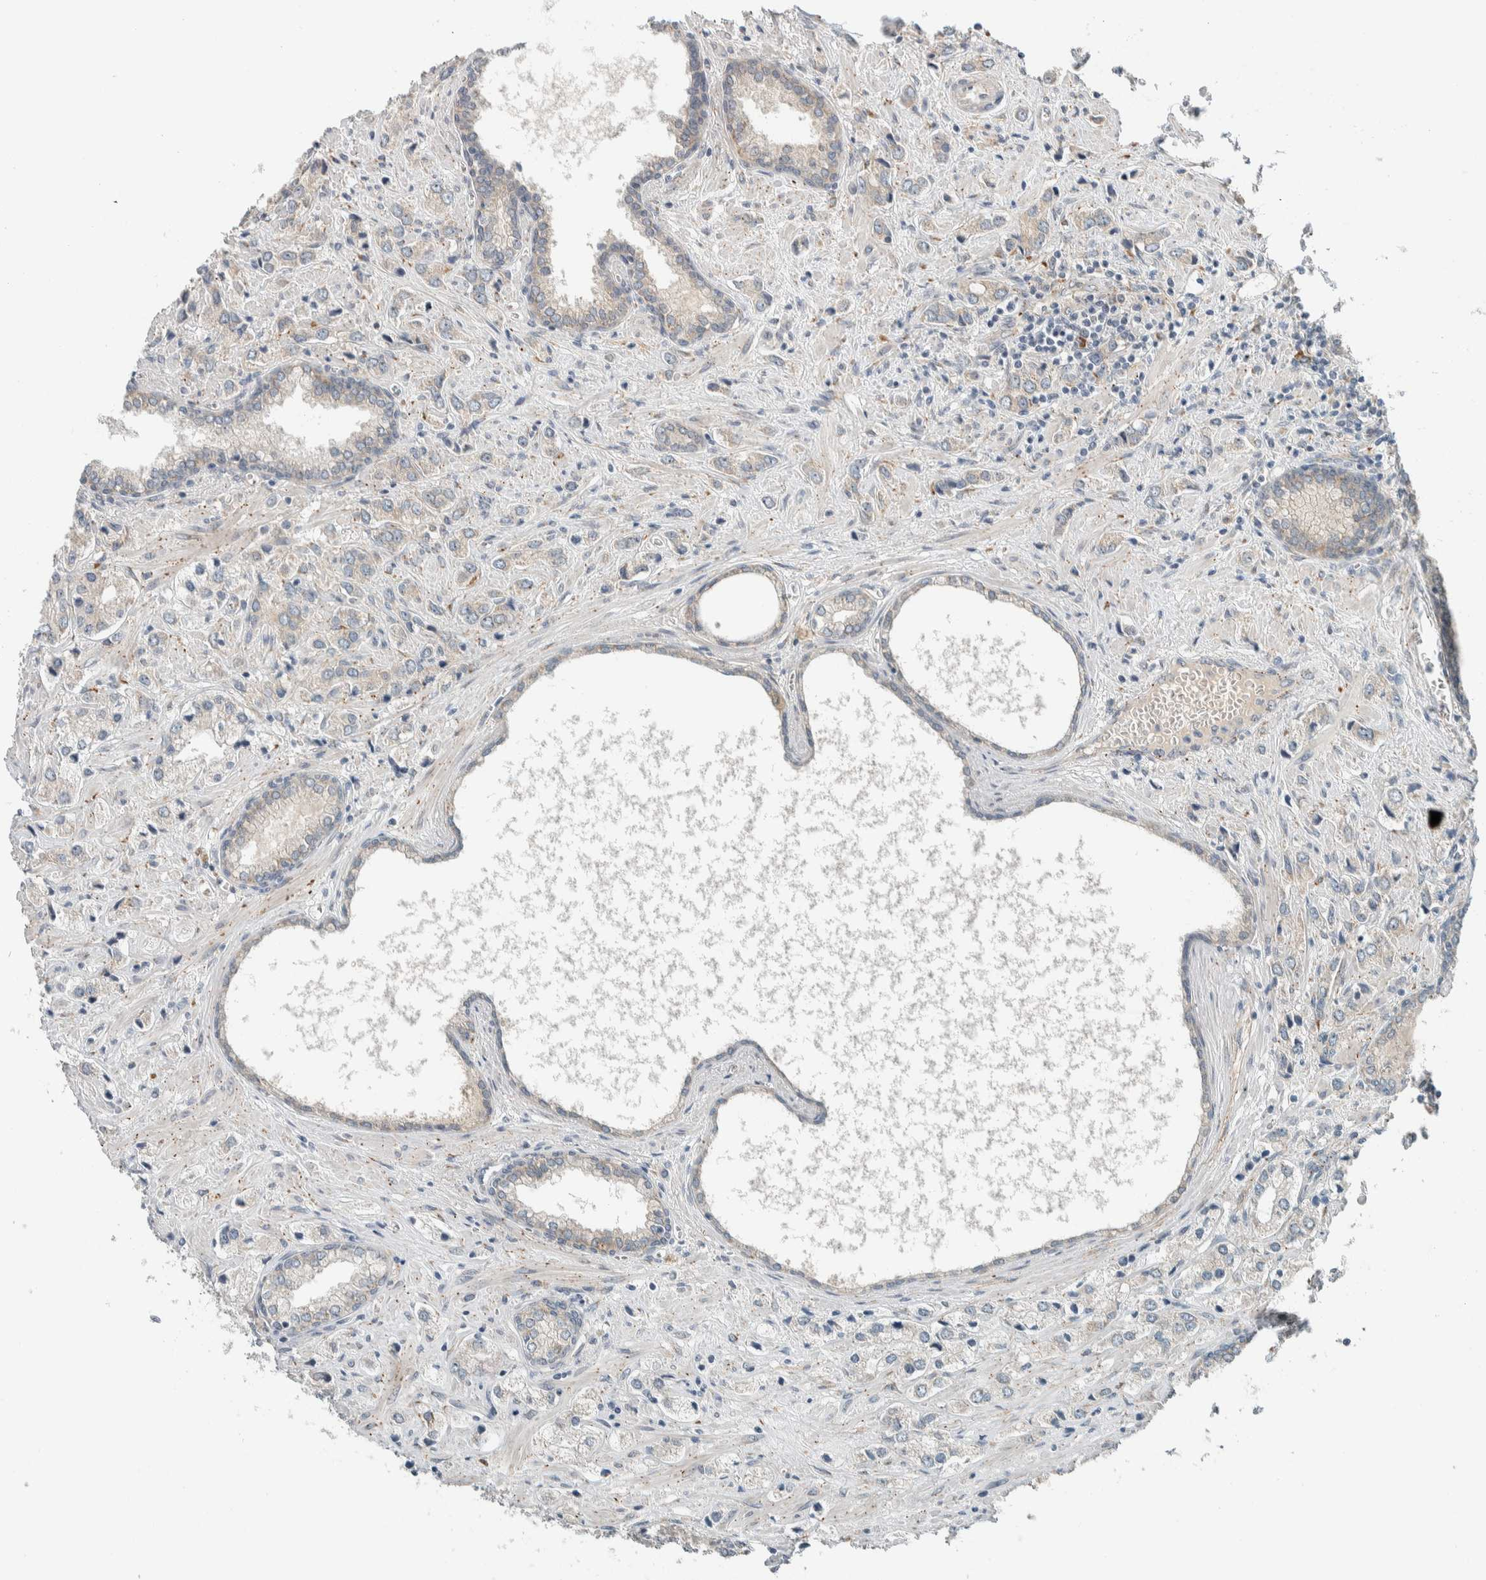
{"staining": {"intensity": "negative", "quantity": "none", "location": "none"}, "tissue": "prostate cancer", "cell_type": "Tumor cells", "image_type": "cancer", "snomed": [{"axis": "morphology", "description": "Adenocarcinoma, High grade"}, {"axis": "topography", "description": "Prostate"}], "caption": "This is a histopathology image of IHC staining of prostate adenocarcinoma (high-grade), which shows no staining in tumor cells.", "gene": "CTBP2", "patient": {"sex": "male", "age": 66}}